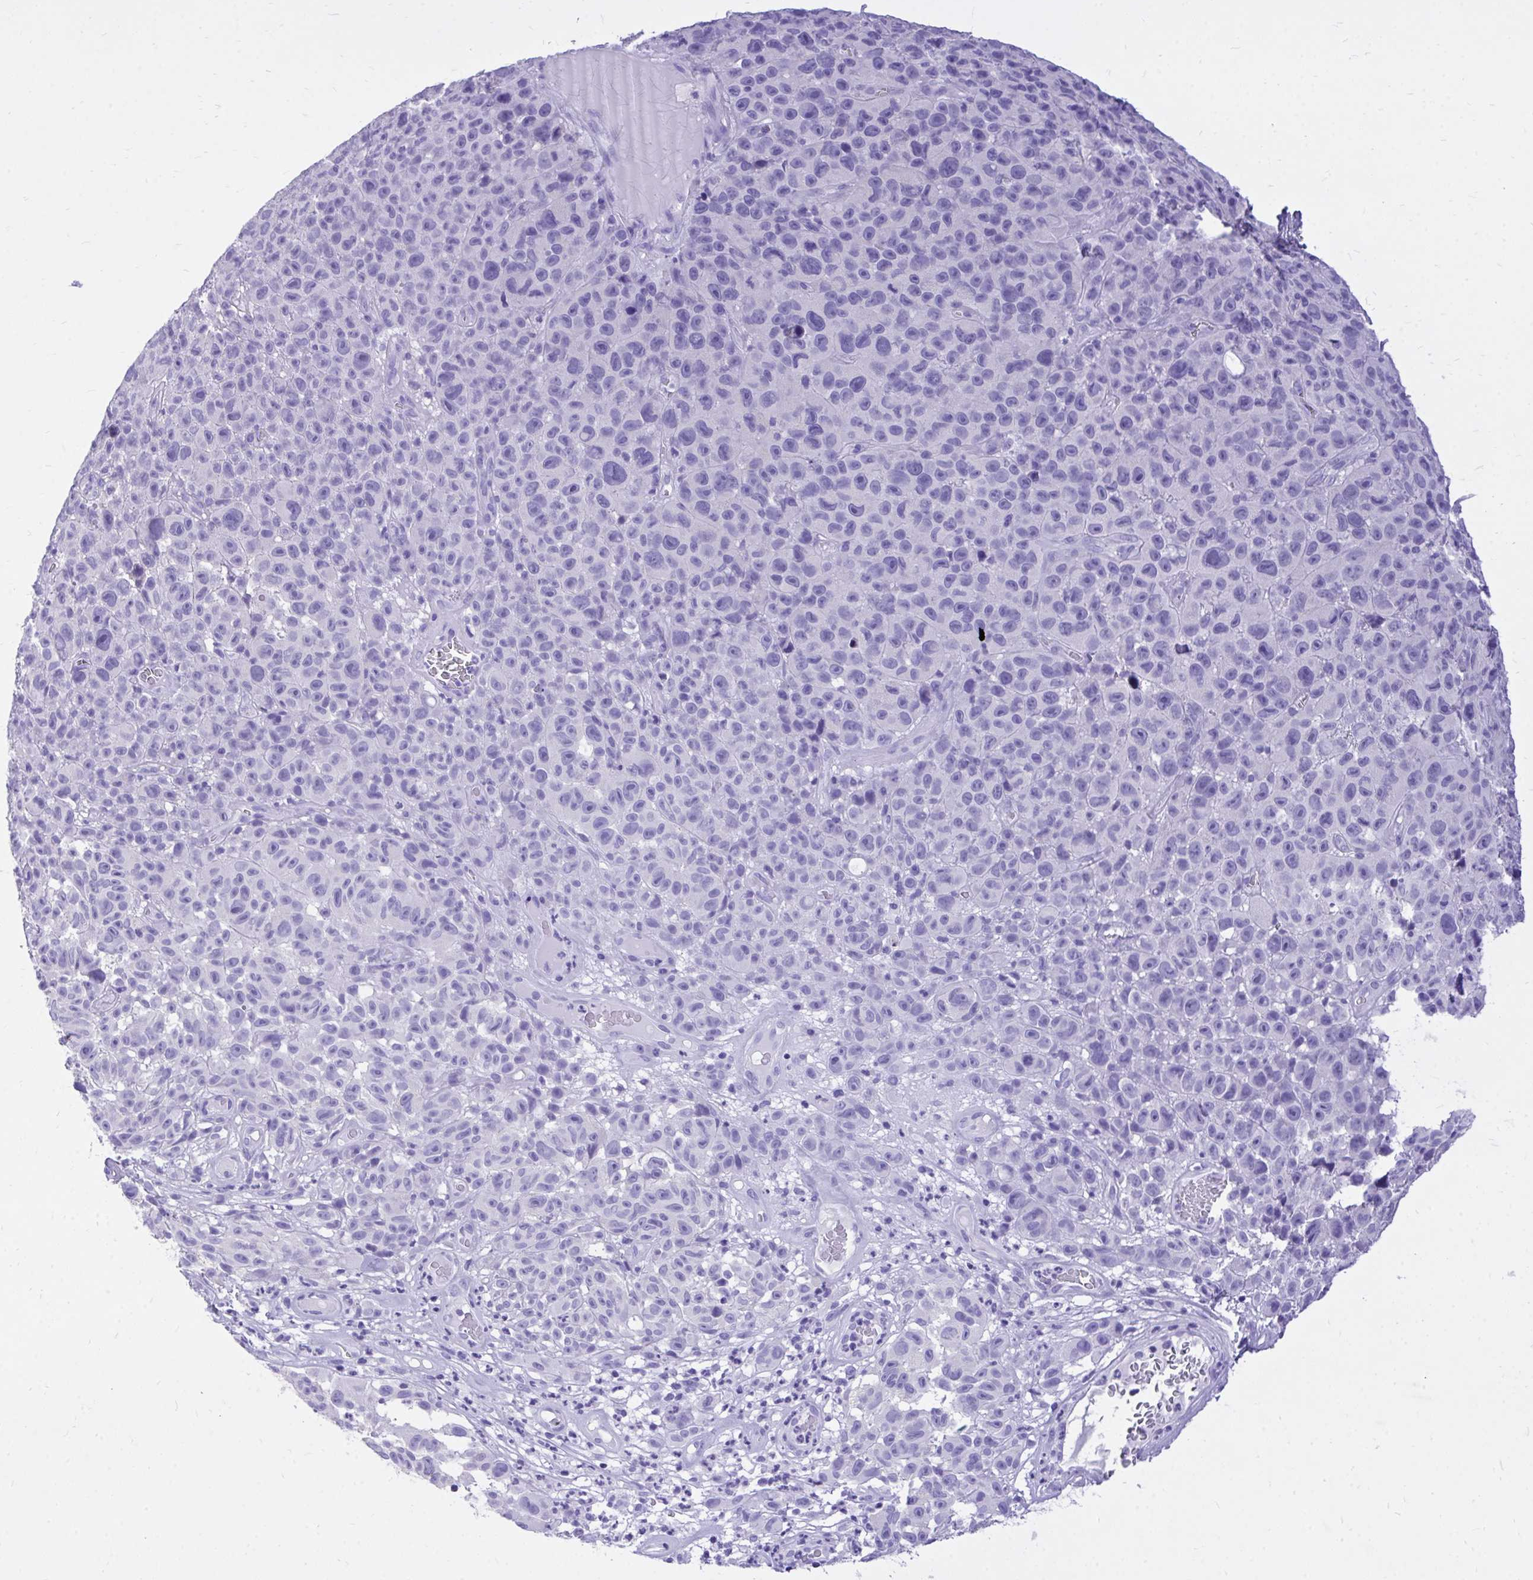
{"staining": {"intensity": "negative", "quantity": "none", "location": "none"}, "tissue": "melanoma", "cell_type": "Tumor cells", "image_type": "cancer", "snomed": [{"axis": "morphology", "description": "Malignant melanoma, NOS"}, {"axis": "topography", "description": "Skin"}], "caption": "An image of human malignant melanoma is negative for staining in tumor cells.", "gene": "MON1A", "patient": {"sex": "female", "age": 82}}